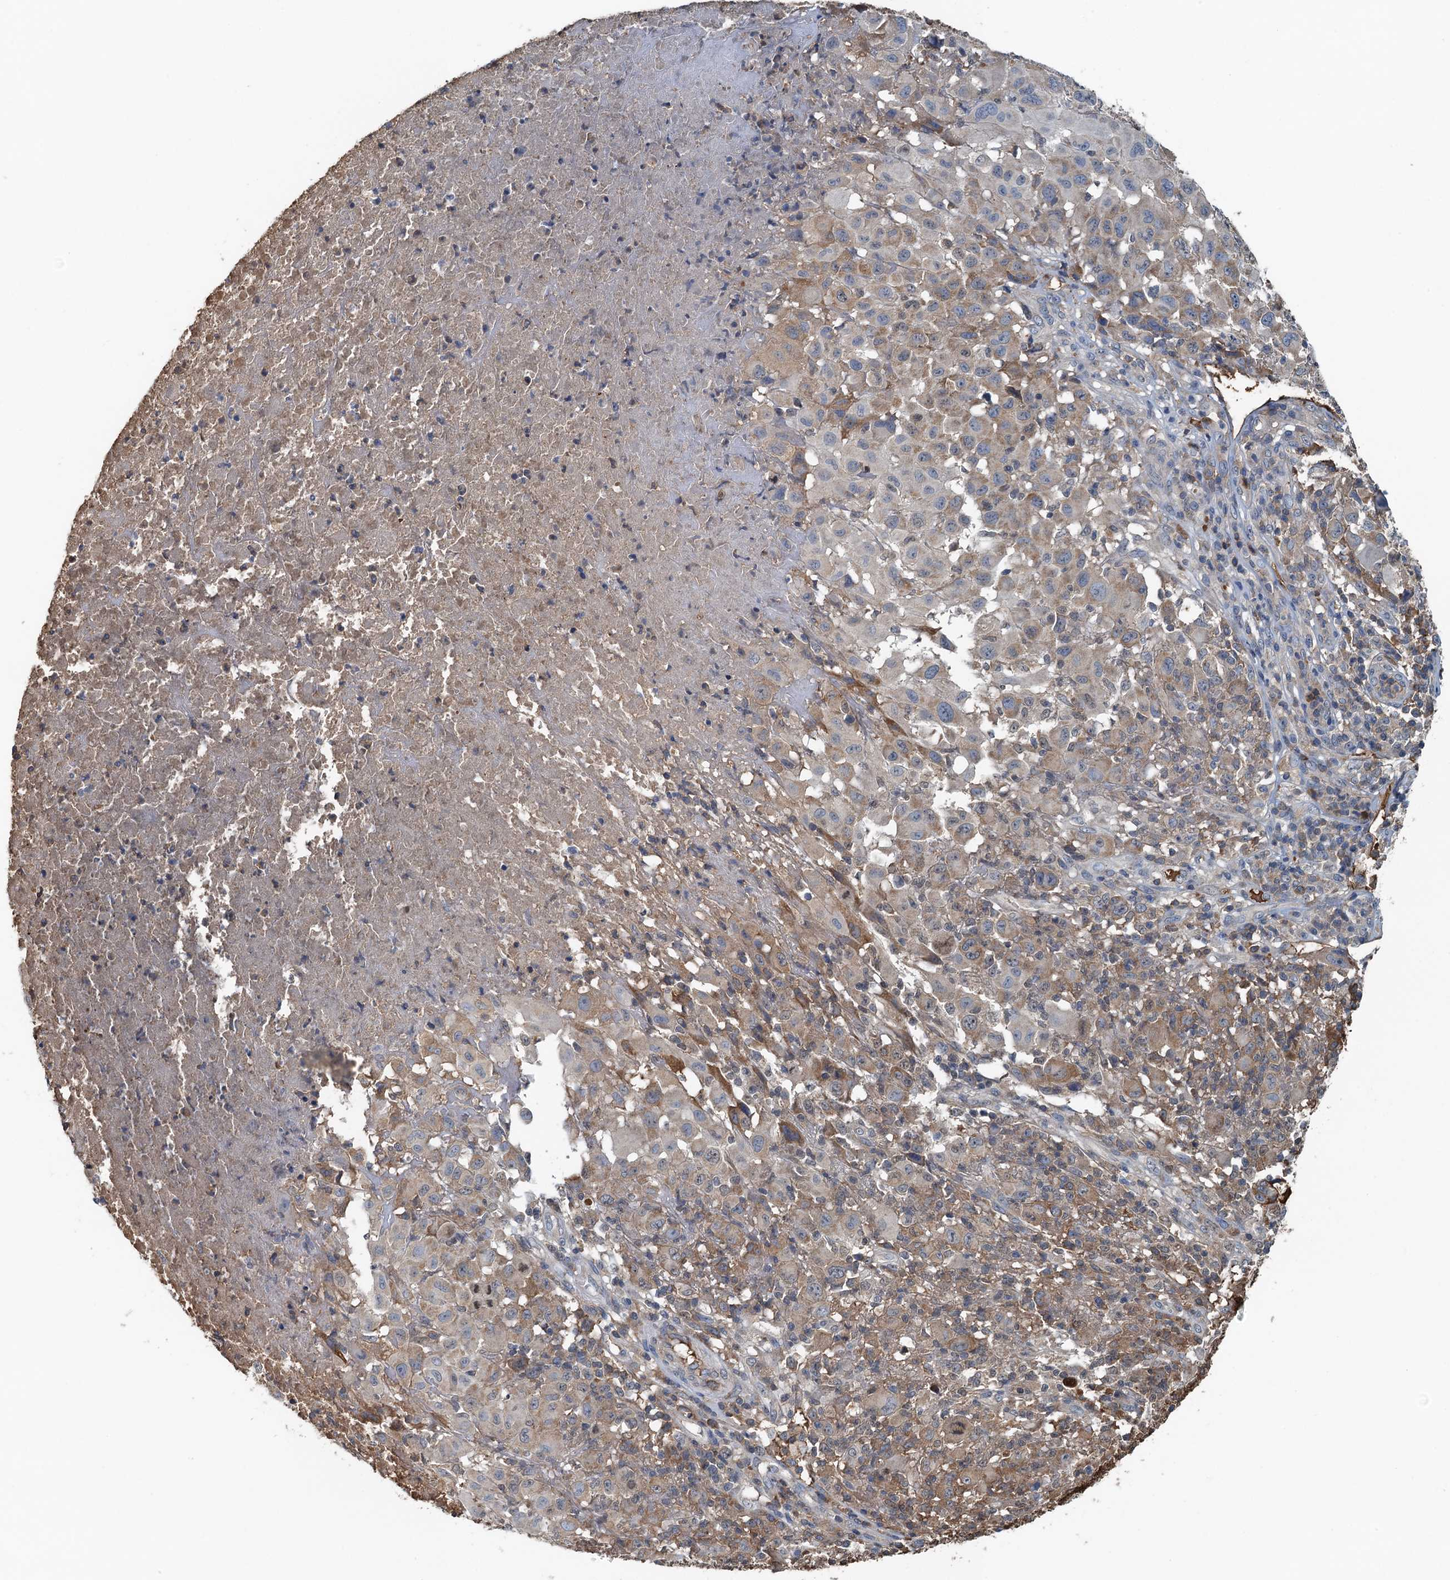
{"staining": {"intensity": "weak", "quantity": "<25%", "location": "cytoplasmic/membranous"}, "tissue": "melanoma", "cell_type": "Tumor cells", "image_type": "cancer", "snomed": [{"axis": "morphology", "description": "Malignant melanoma, NOS"}, {"axis": "topography", "description": "Skin"}], "caption": "Tumor cells are negative for brown protein staining in malignant melanoma.", "gene": "LSM14B", "patient": {"sex": "male", "age": 73}}